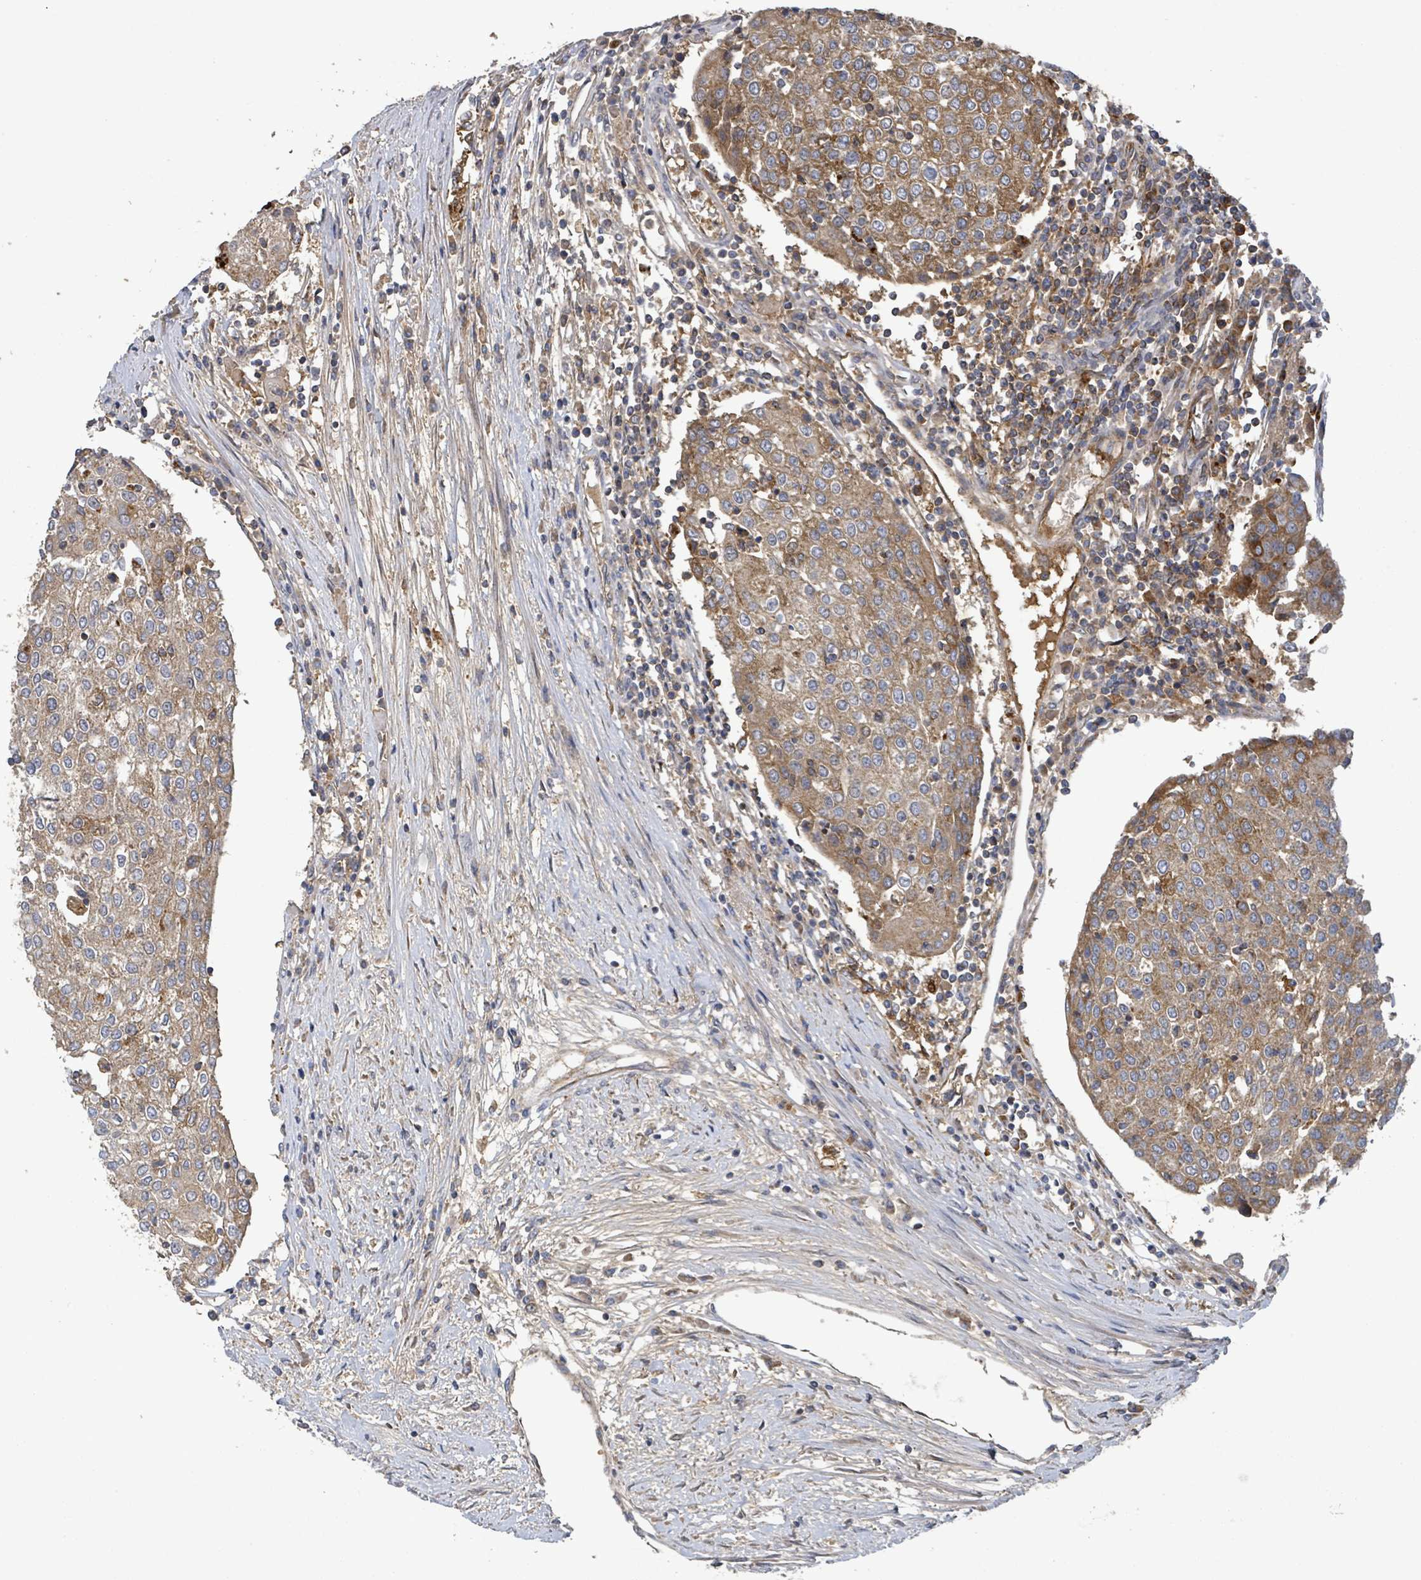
{"staining": {"intensity": "moderate", "quantity": ">75%", "location": "cytoplasmic/membranous"}, "tissue": "urothelial cancer", "cell_type": "Tumor cells", "image_type": "cancer", "snomed": [{"axis": "morphology", "description": "Urothelial carcinoma, High grade"}, {"axis": "topography", "description": "Urinary bladder"}], "caption": "A brown stain highlights moderate cytoplasmic/membranous staining of a protein in urothelial carcinoma (high-grade) tumor cells.", "gene": "PLAAT1", "patient": {"sex": "female", "age": 85}}